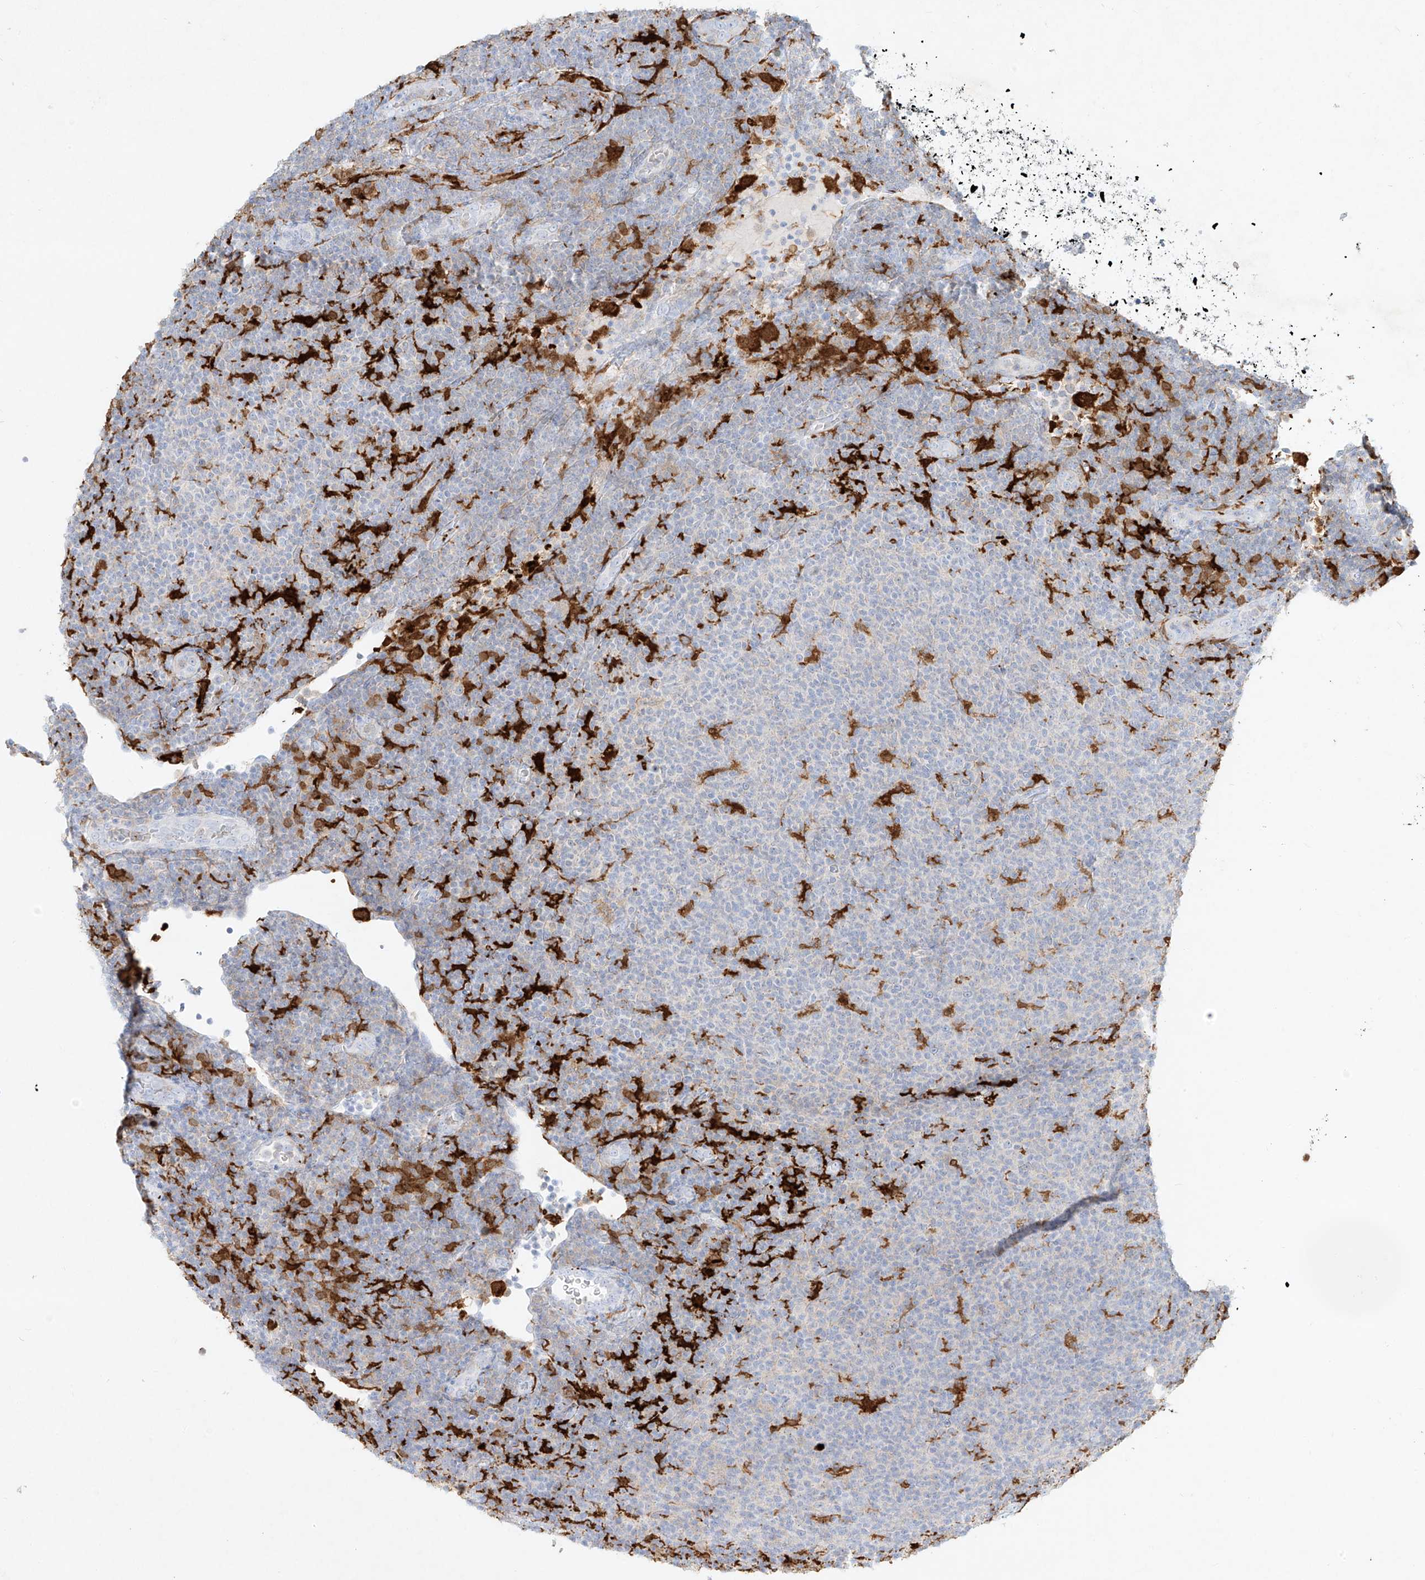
{"staining": {"intensity": "negative", "quantity": "none", "location": "none"}, "tissue": "lymphoma", "cell_type": "Tumor cells", "image_type": "cancer", "snomed": [{"axis": "morphology", "description": "Malignant lymphoma, non-Hodgkin's type, Low grade"}, {"axis": "topography", "description": "Lymph node"}], "caption": "IHC histopathology image of human low-grade malignant lymphoma, non-Hodgkin's type stained for a protein (brown), which exhibits no staining in tumor cells.", "gene": "PLEK", "patient": {"sex": "male", "age": 66}}